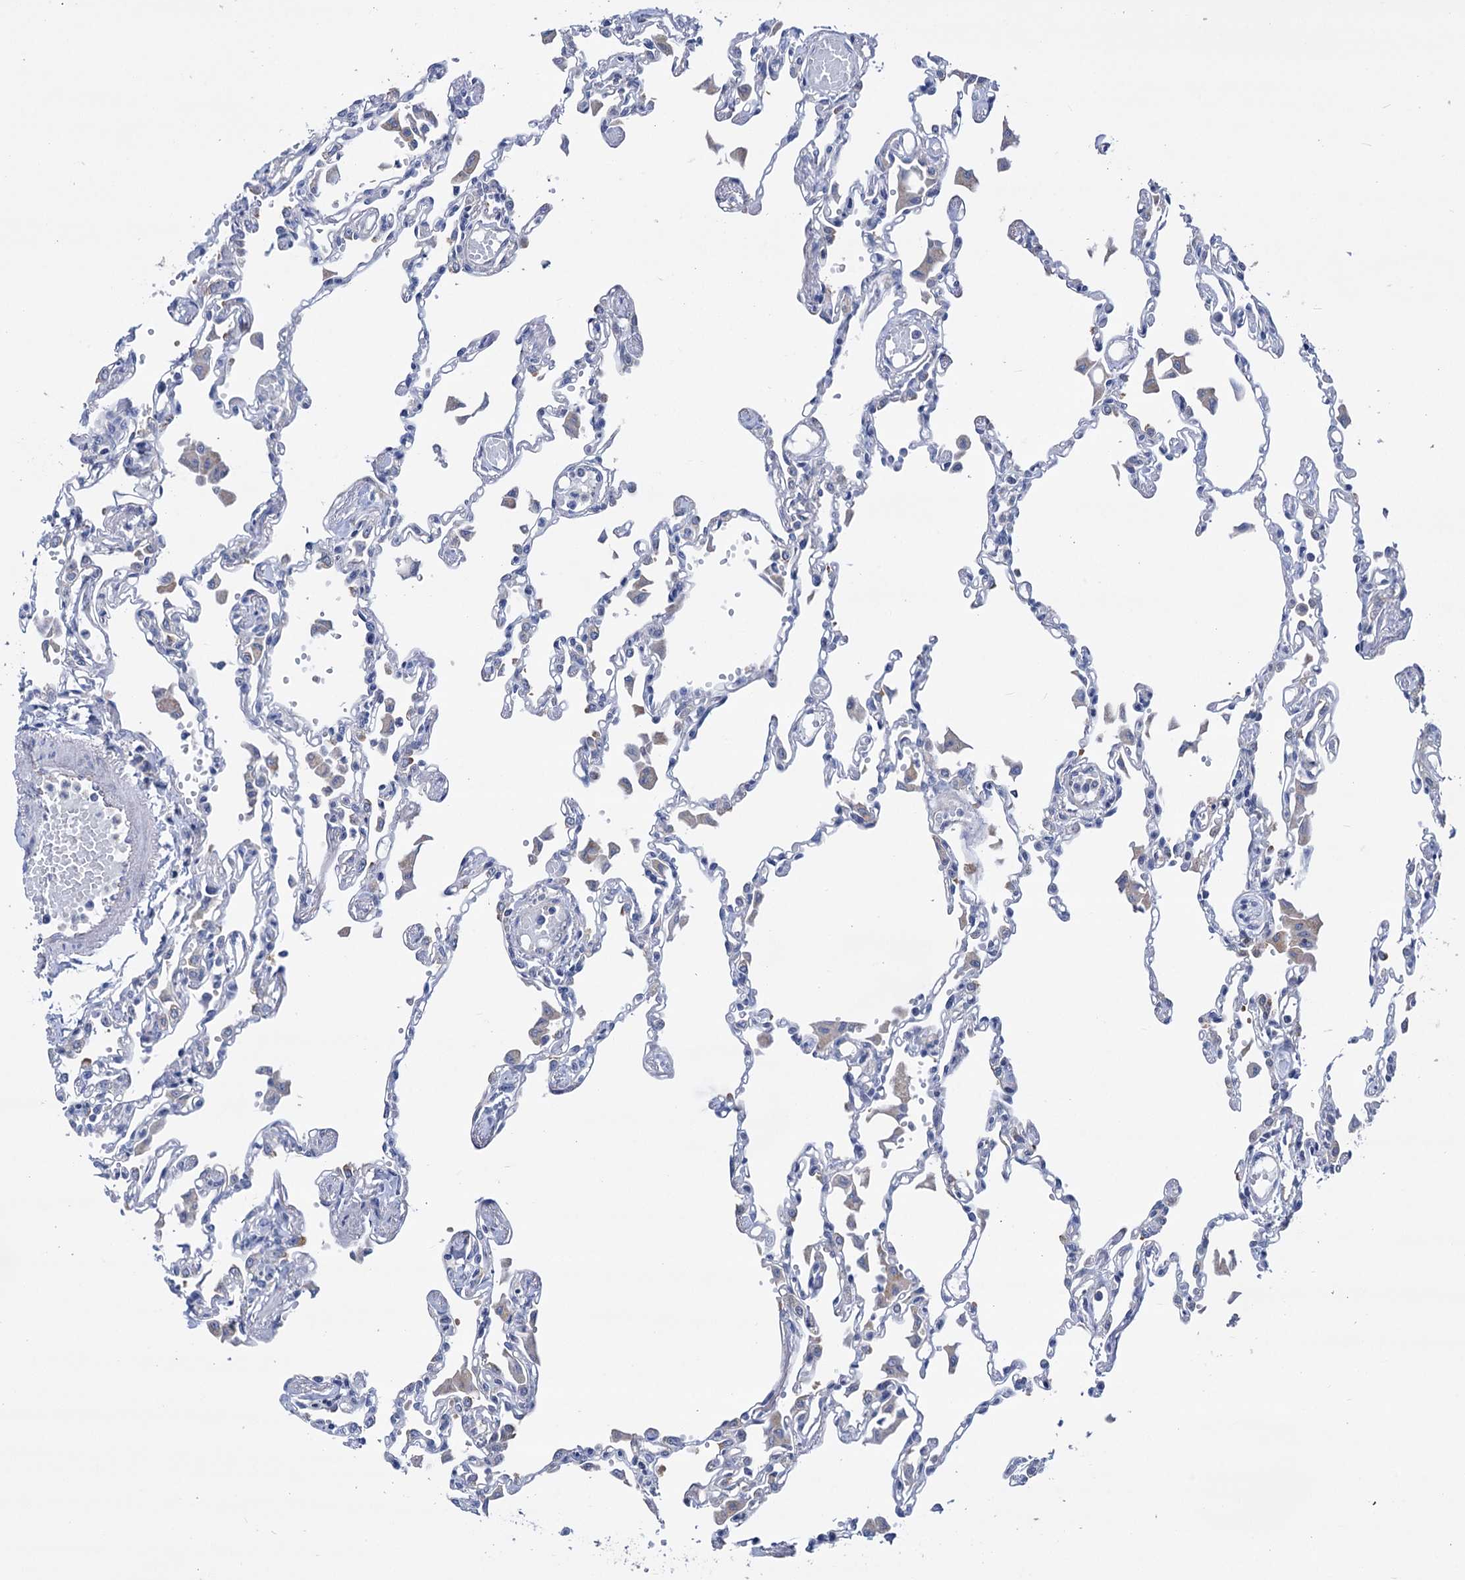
{"staining": {"intensity": "weak", "quantity": "<25%", "location": "cytoplasmic/membranous"}, "tissue": "lung", "cell_type": "Alveolar cells", "image_type": "normal", "snomed": [{"axis": "morphology", "description": "Normal tissue, NOS"}, {"axis": "topography", "description": "Bronchus"}, {"axis": "topography", "description": "Lung"}], "caption": "This is an immunohistochemistry histopathology image of normal lung. There is no expression in alveolar cells.", "gene": "ZNRD2", "patient": {"sex": "female", "age": 49}}